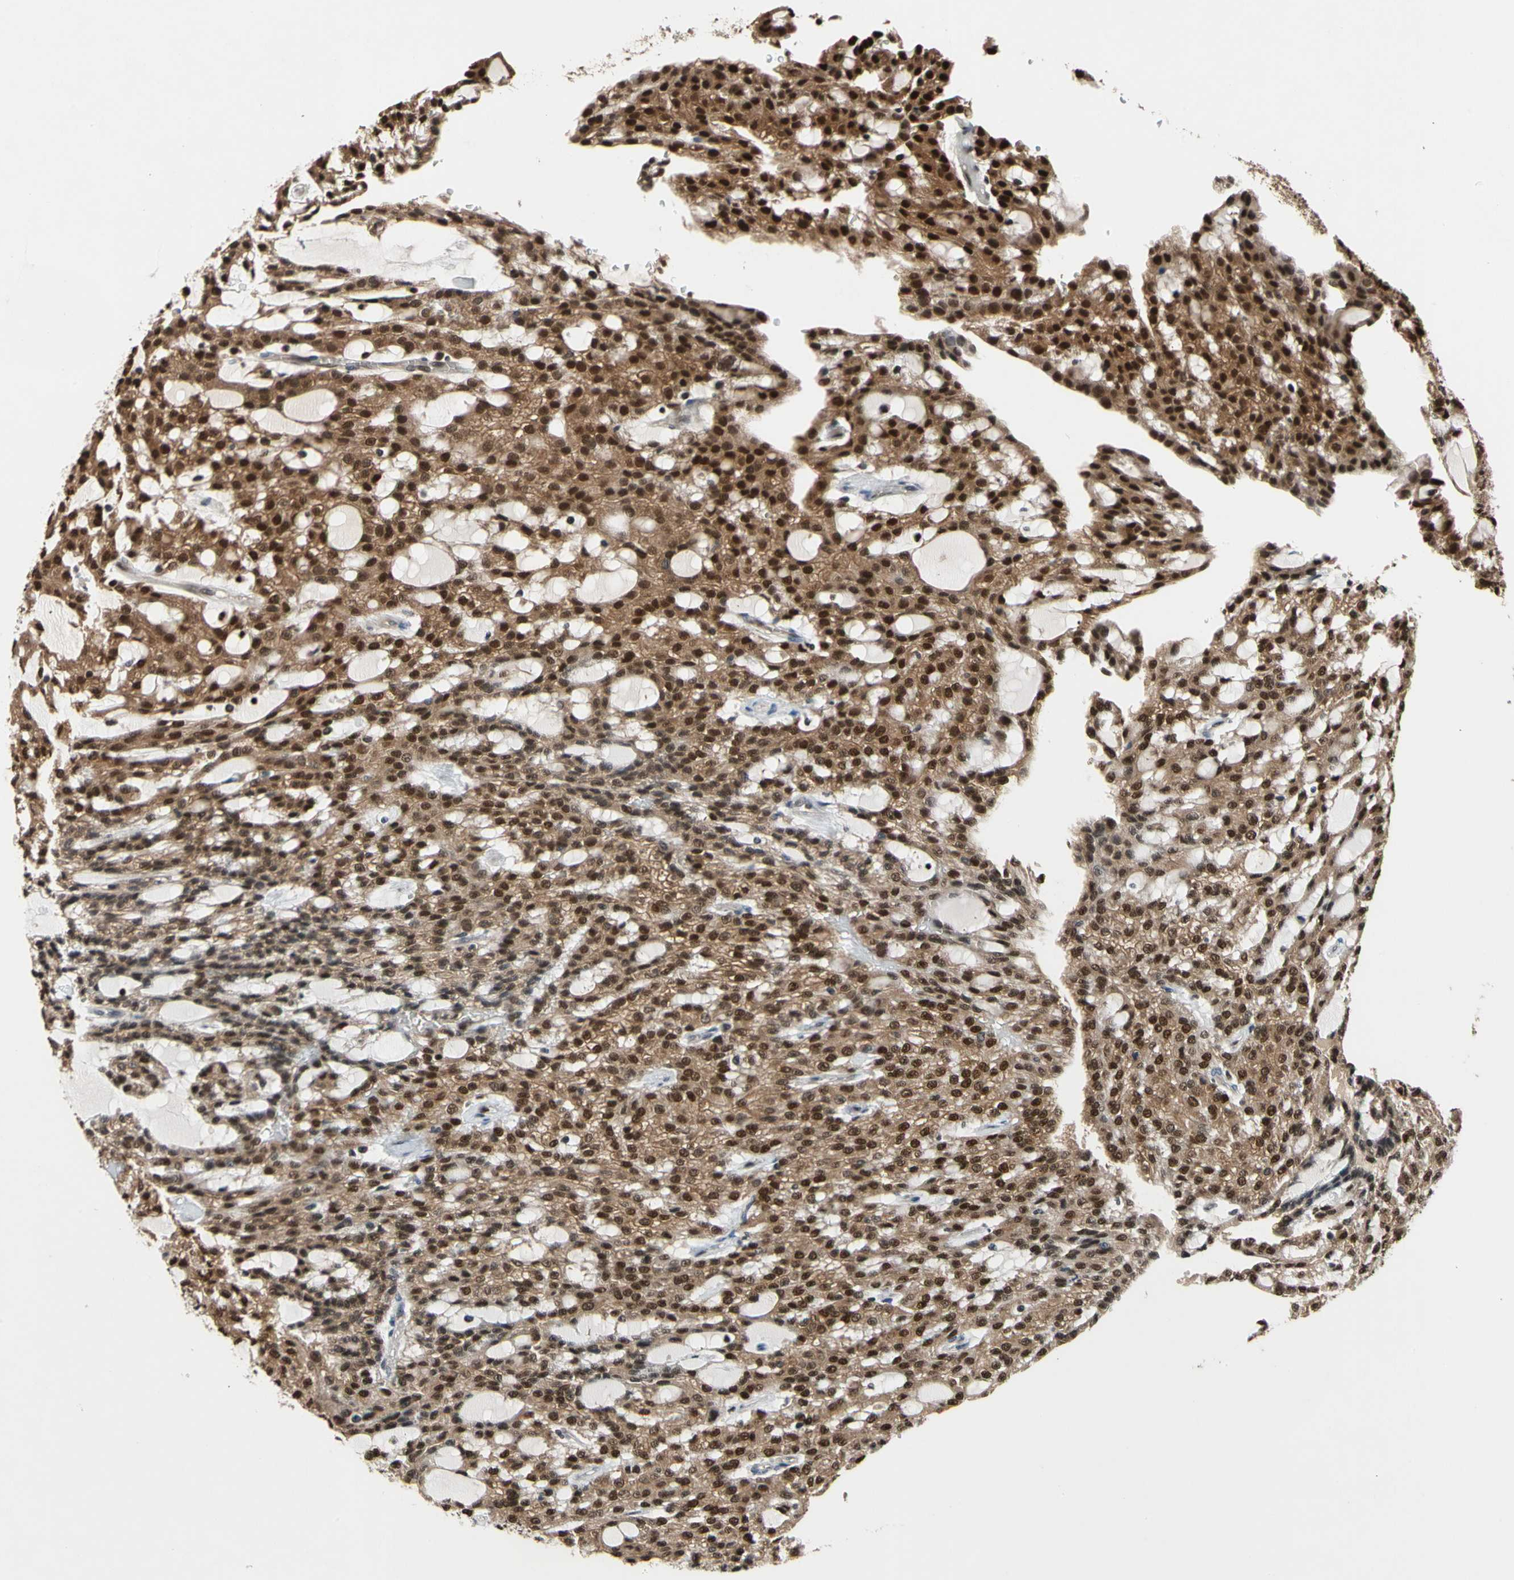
{"staining": {"intensity": "strong", "quantity": ">75%", "location": "cytoplasmic/membranous,nuclear"}, "tissue": "renal cancer", "cell_type": "Tumor cells", "image_type": "cancer", "snomed": [{"axis": "morphology", "description": "Adenocarcinoma, NOS"}, {"axis": "topography", "description": "Kidney"}], "caption": "This is an image of IHC staining of adenocarcinoma (renal), which shows strong expression in the cytoplasmic/membranous and nuclear of tumor cells.", "gene": "GSR", "patient": {"sex": "male", "age": 63}}